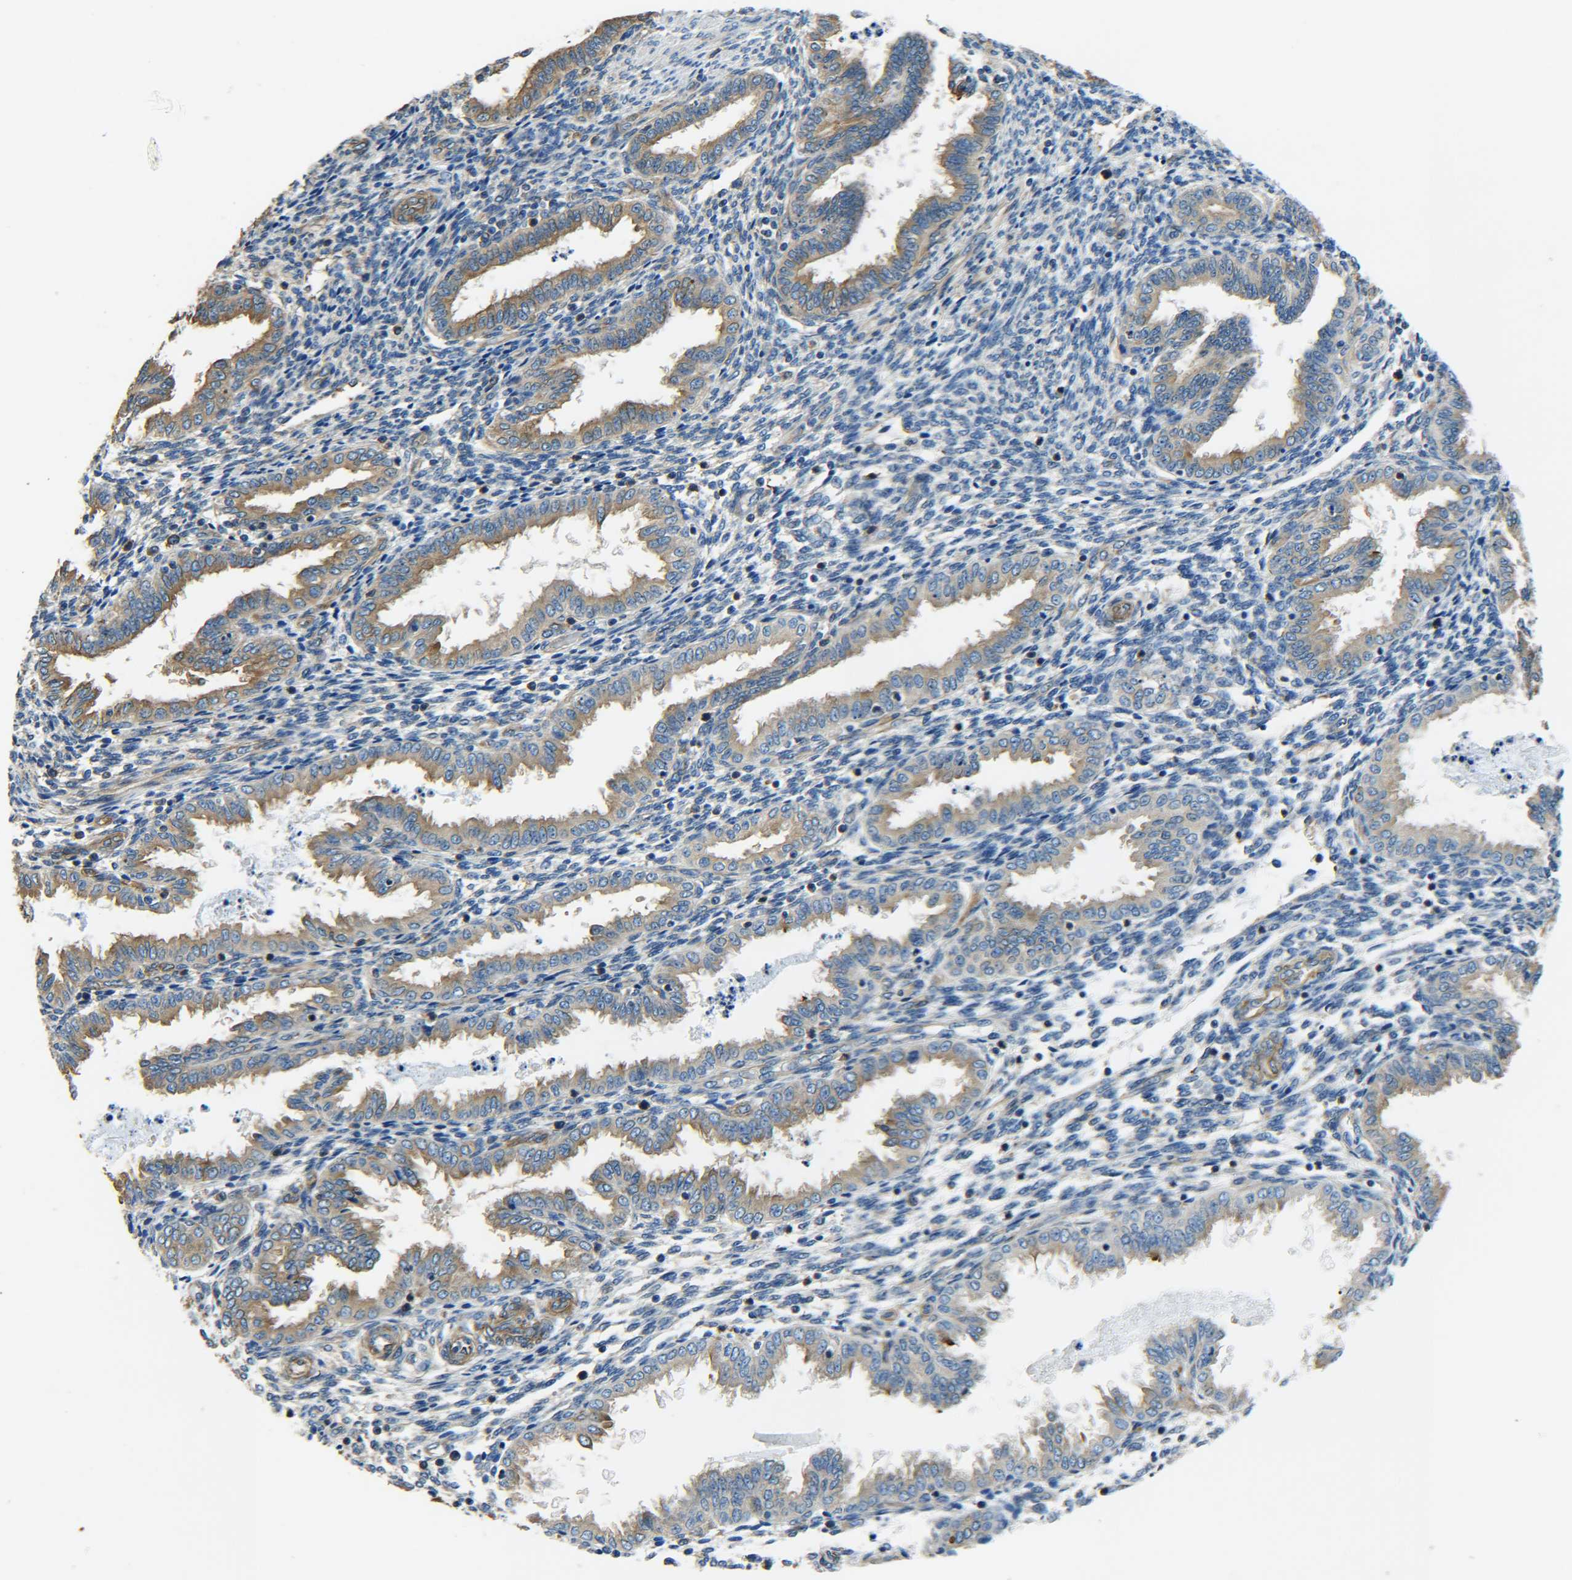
{"staining": {"intensity": "moderate", "quantity": "<25%", "location": "cytoplasmic/membranous"}, "tissue": "endometrium", "cell_type": "Cells in endometrial stroma", "image_type": "normal", "snomed": [{"axis": "morphology", "description": "Normal tissue, NOS"}, {"axis": "topography", "description": "Endometrium"}], "caption": "About <25% of cells in endometrial stroma in benign endometrium exhibit moderate cytoplasmic/membranous protein staining as visualized by brown immunohistochemical staining.", "gene": "TUBB", "patient": {"sex": "female", "age": 33}}